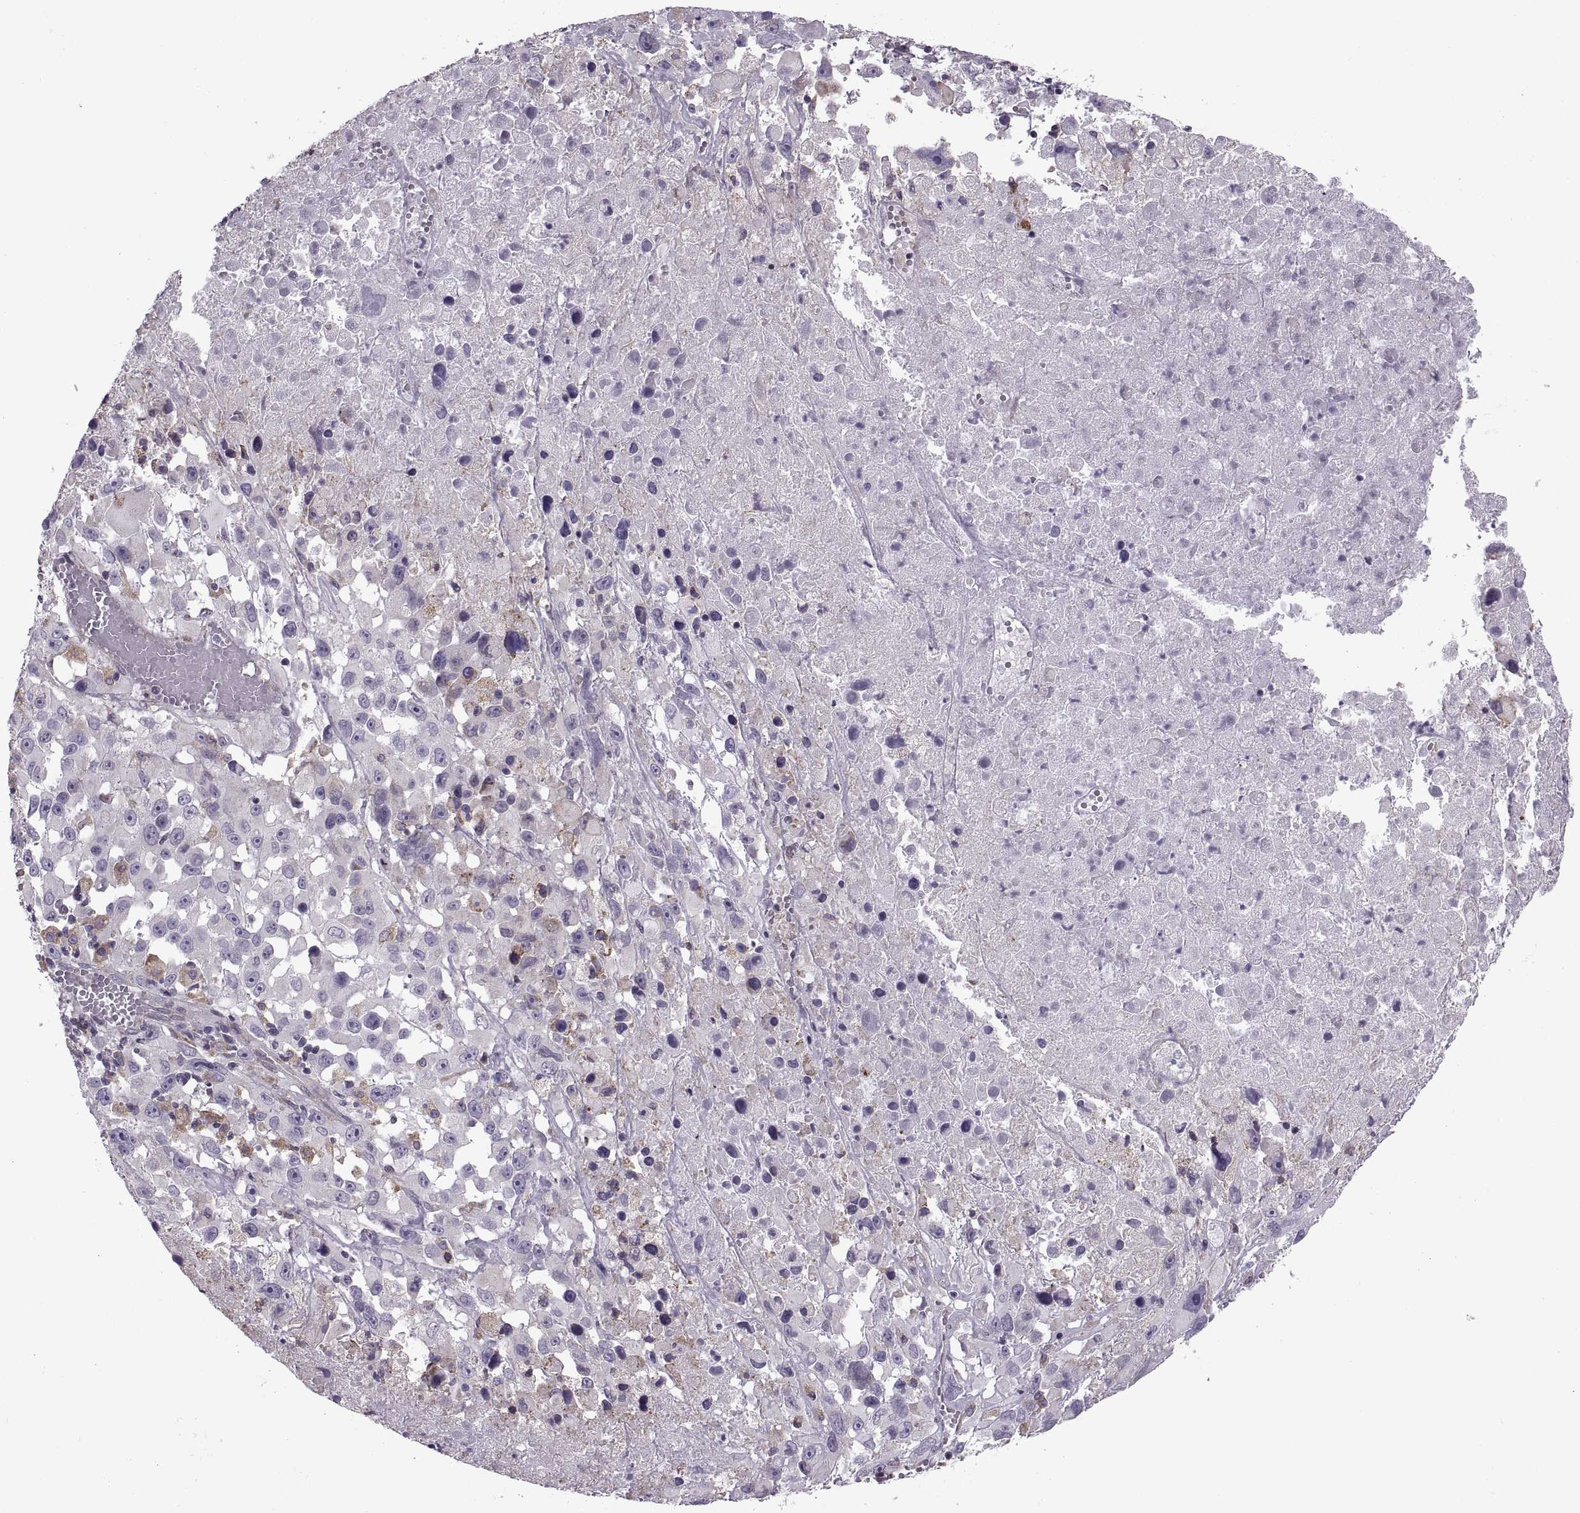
{"staining": {"intensity": "moderate", "quantity": "<25%", "location": "cytoplasmic/membranous"}, "tissue": "melanoma", "cell_type": "Tumor cells", "image_type": "cancer", "snomed": [{"axis": "morphology", "description": "Malignant melanoma, Metastatic site"}, {"axis": "topography", "description": "Lymph node"}], "caption": "The photomicrograph displays staining of melanoma, revealing moderate cytoplasmic/membranous protein staining (brown color) within tumor cells. (brown staining indicates protein expression, while blue staining denotes nuclei).", "gene": "LETM2", "patient": {"sex": "male", "age": 50}}